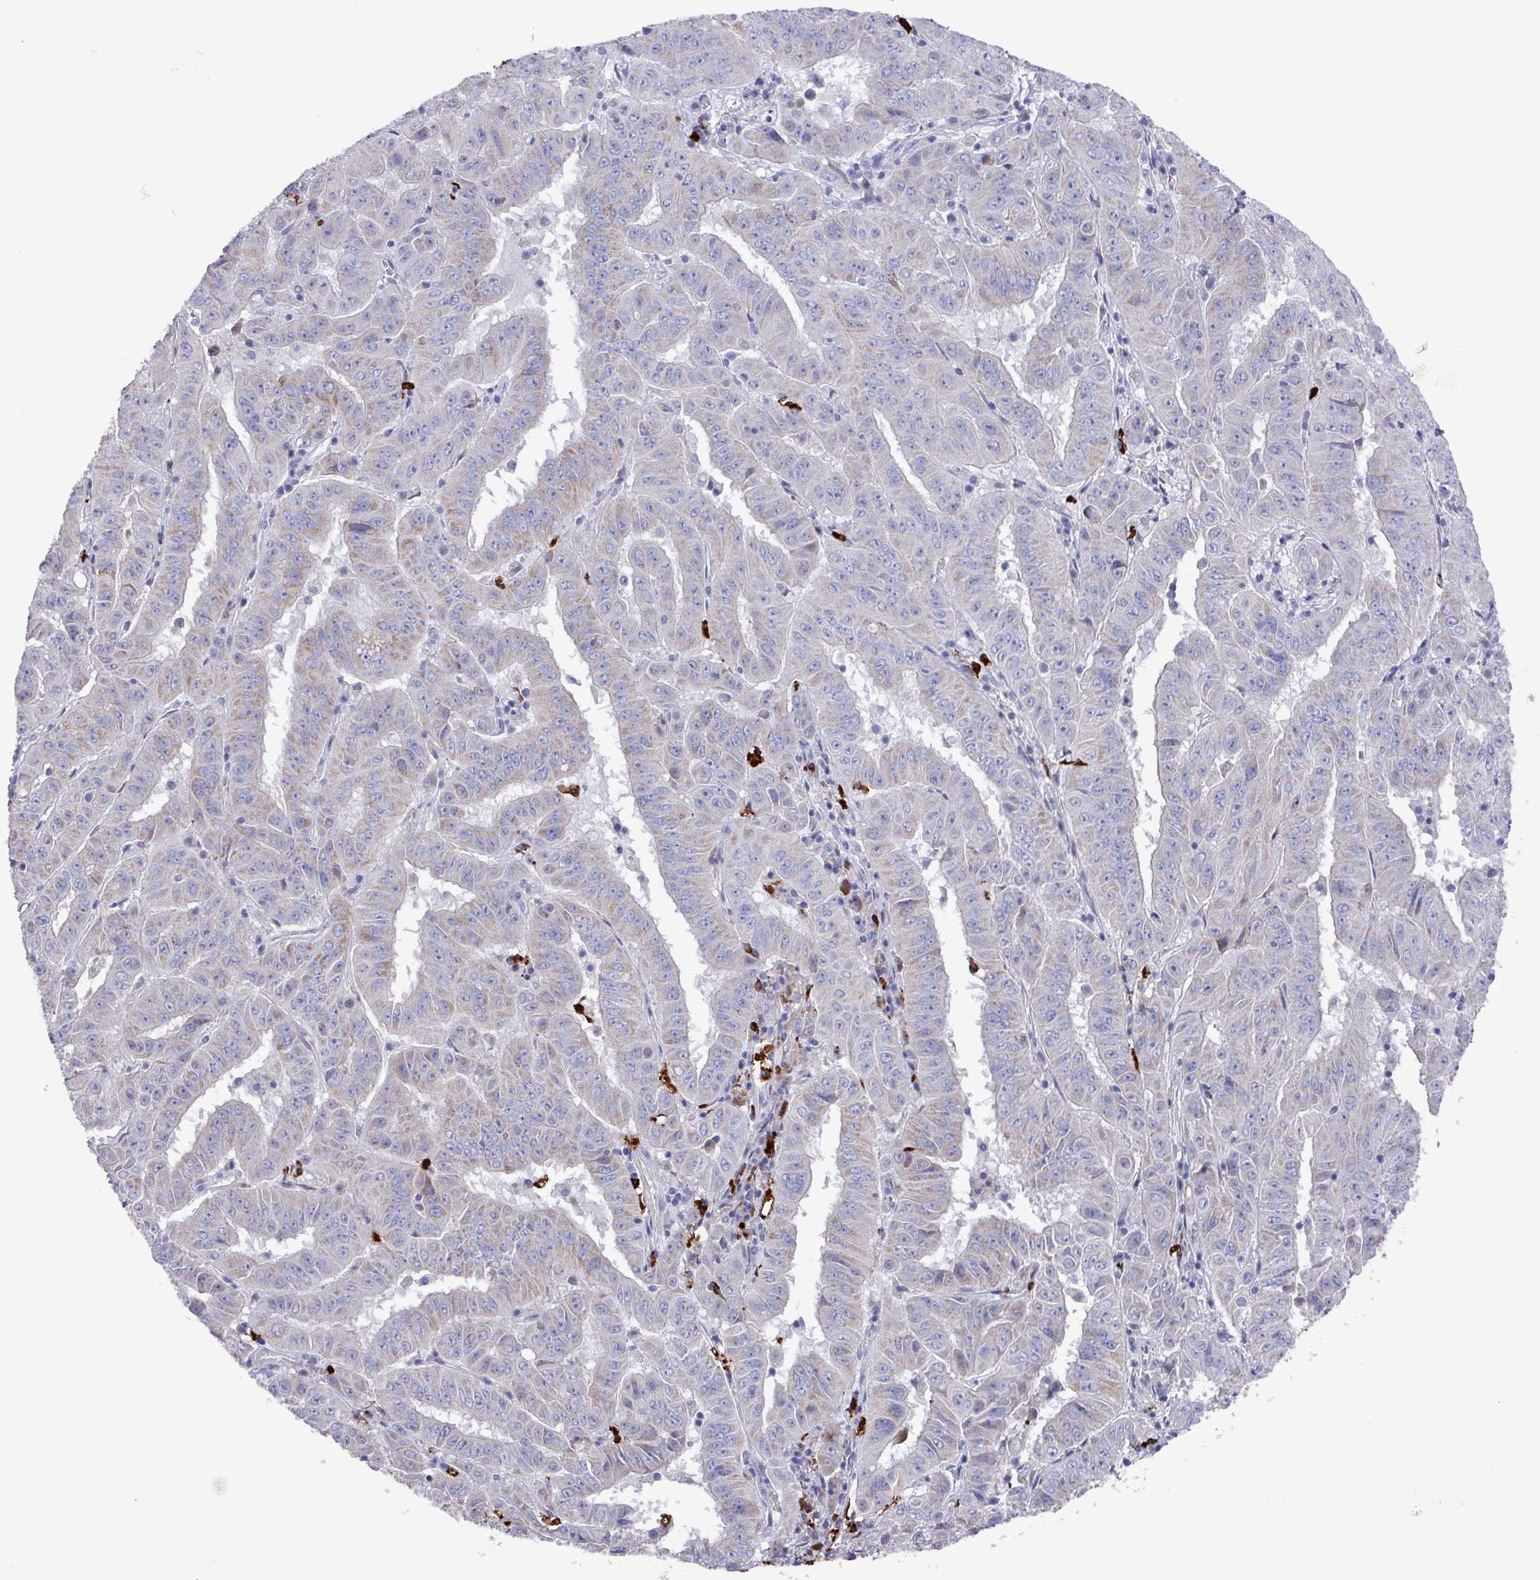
{"staining": {"intensity": "weak", "quantity": "25%-75%", "location": "cytoplasmic/membranous"}, "tissue": "pancreatic cancer", "cell_type": "Tumor cells", "image_type": "cancer", "snomed": [{"axis": "morphology", "description": "Adenocarcinoma, NOS"}, {"axis": "topography", "description": "Pancreas"}], "caption": "An image of adenocarcinoma (pancreatic) stained for a protein shows weak cytoplasmic/membranous brown staining in tumor cells. The staining was performed using DAB (3,3'-diaminobenzidine), with brown indicating positive protein expression. Nuclei are stained blue with hematoxylin.", "gene": "UQCC2", "patient": {"sex": "male", "age": 63}}